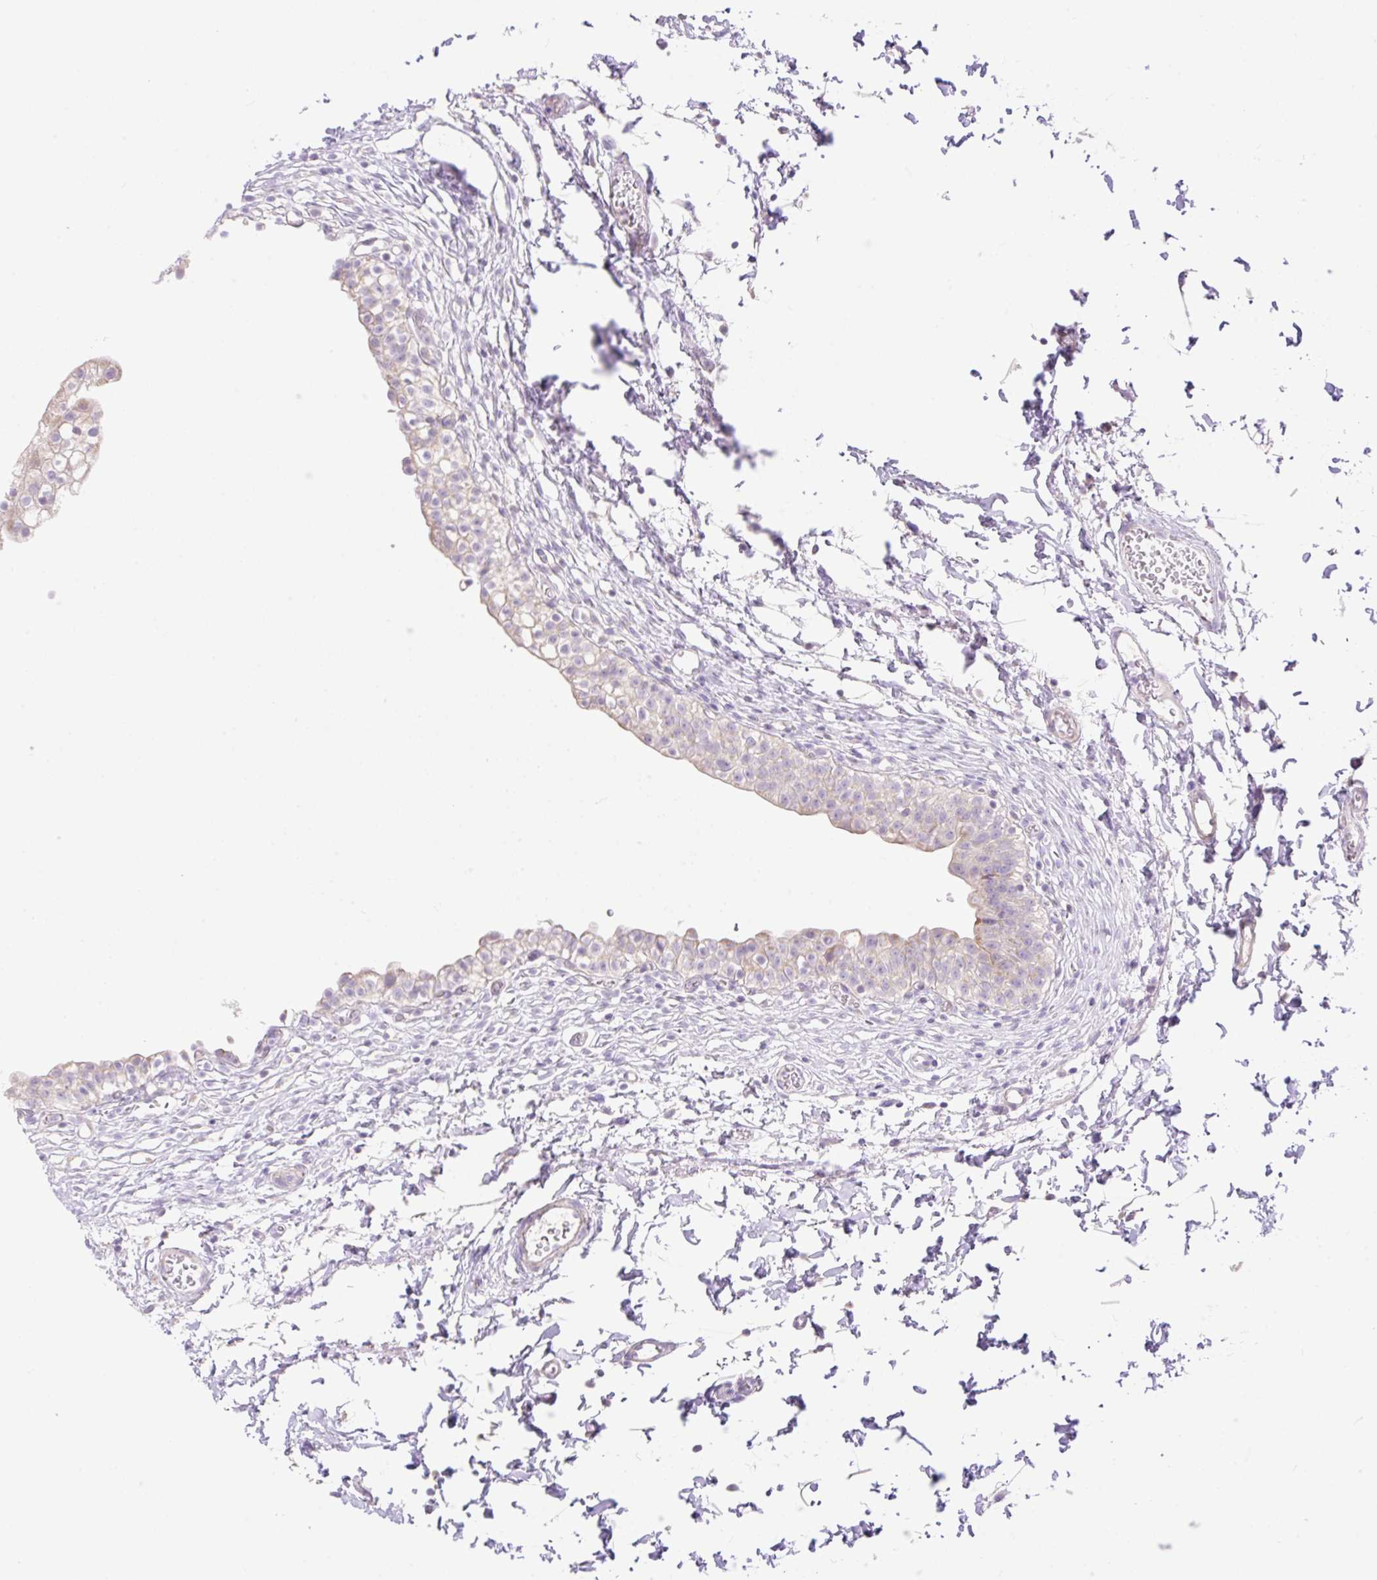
{"staining": {"intensity": "moderate", "quantity": "<25%", "location": "cytoplasmic/membranous"}, "tissue": "urinary bladder", "cell_type": "Urothelial cells", "image_type": "normal", "snomed": [{"axis": "morphology", "description": "Normal tissue, NOS"}, {"axis": "topography", "description": "Urinary bladder"}, {"axis": "topography", "description": "Peripheral nerve tissue"}], "caption": "DAB (3,3'-diaminobenzidine) immunohistochemical staining of normal human urinary bladder displays moderate cytoplasmic/membranous protein expression in about <25% of urothelial cells.", "gene": "VPS25", "patient": {"sex": "male", "age": 55}}